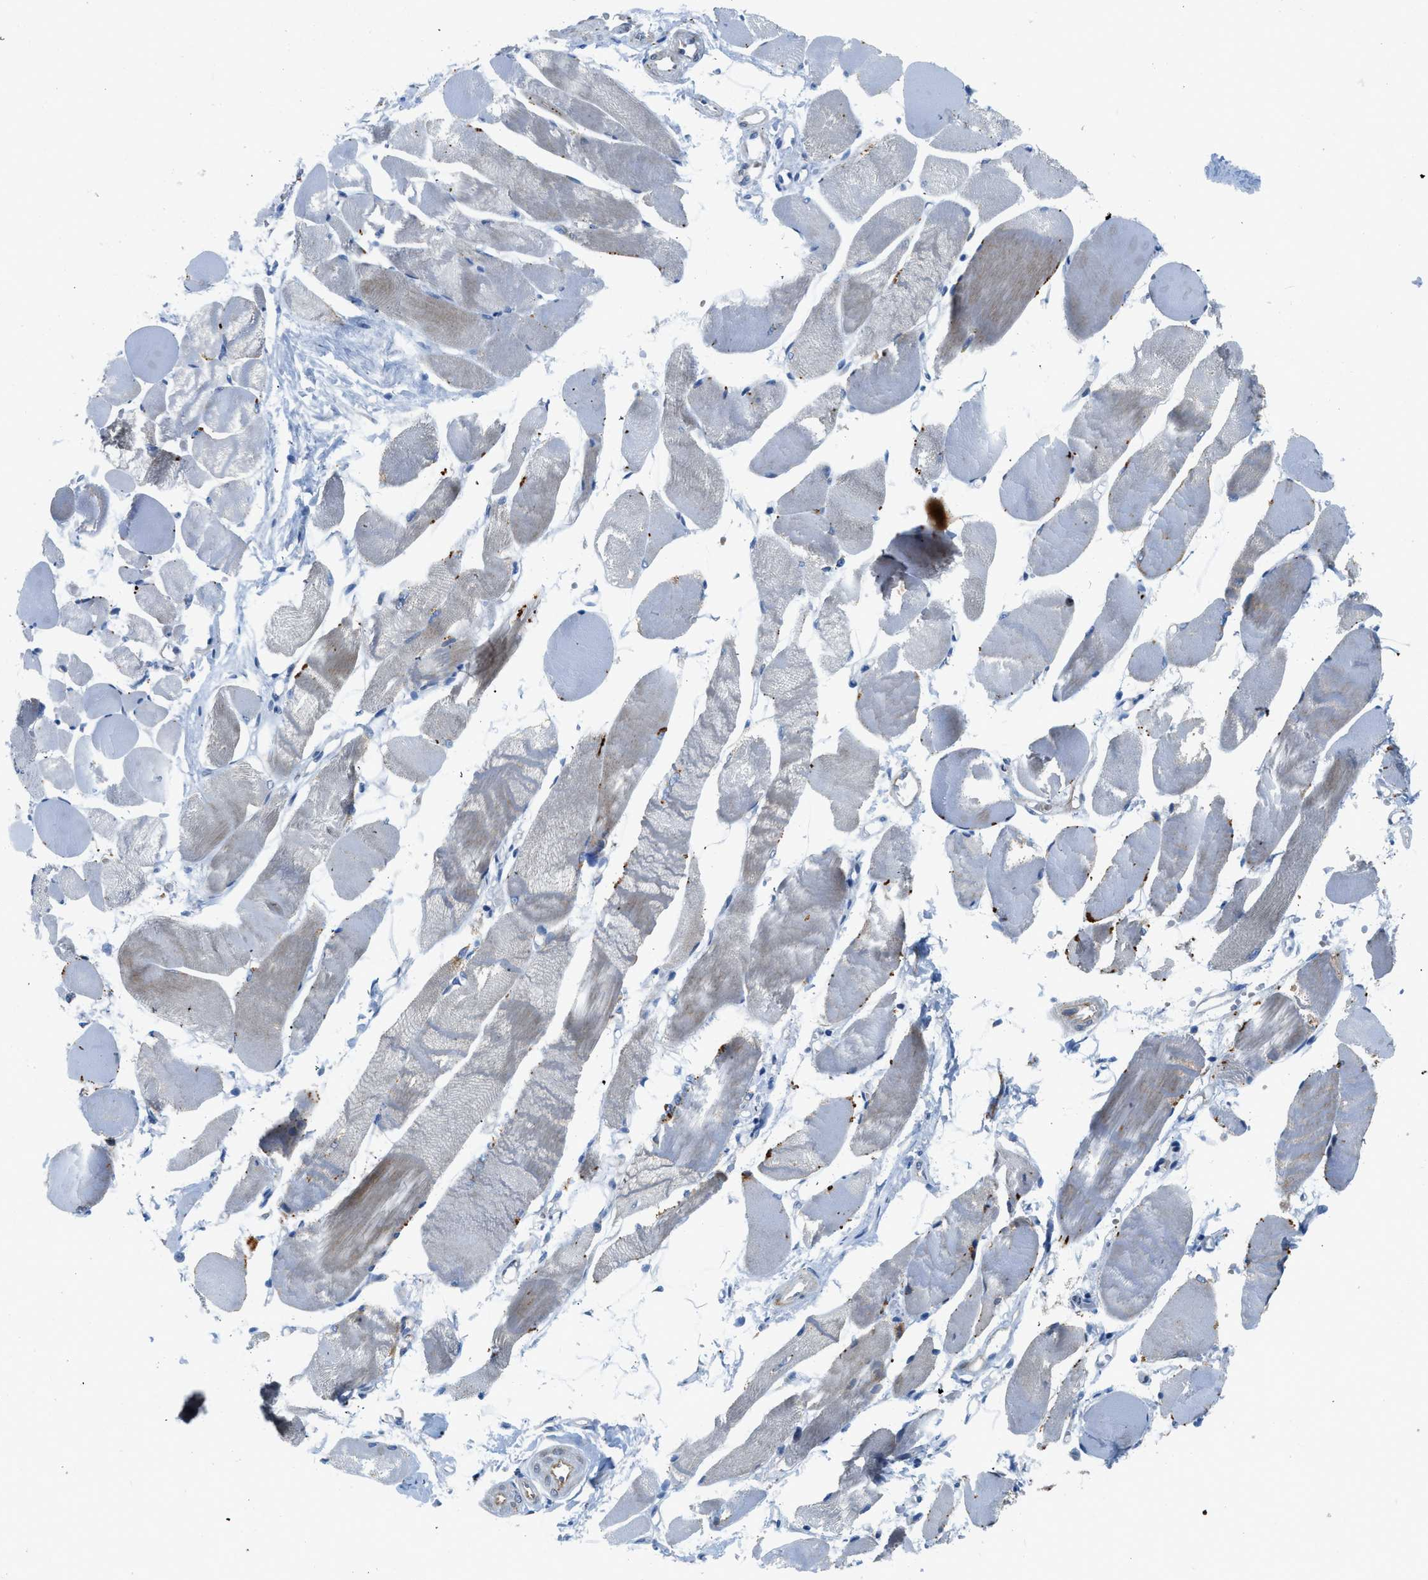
{"staining": {"intensity": "negative", "quantity": "none", "location": "none"}, "tissue": "skeletal muscle", "cell_type": "Myocytes", "image_type": "normal", "snomed": [{"axis": "morphology", "description": "Normal tissue, NOS"}, {"axis": "topography", "description": "Skeletal muscle"}, {"axis": "topography", "description": "Peripheral nerve tissue"}], "caption": "Immunohistochemistry micrograph of unremarkable skeletal muscle: human skeletal muscle stained with DAB (3,3'-diaminobenzidine) demonstrates no significant protein positivity in myocytes. The staining was performed using DAB (3,3'-diaminobenzidine) to visualize the protein expression in brown, while the nuclei were stained in blue with hematoxylin (Magnification: 20x).", "gene": "TMEM248", "patient": {"sex": "female", "age": 84}}